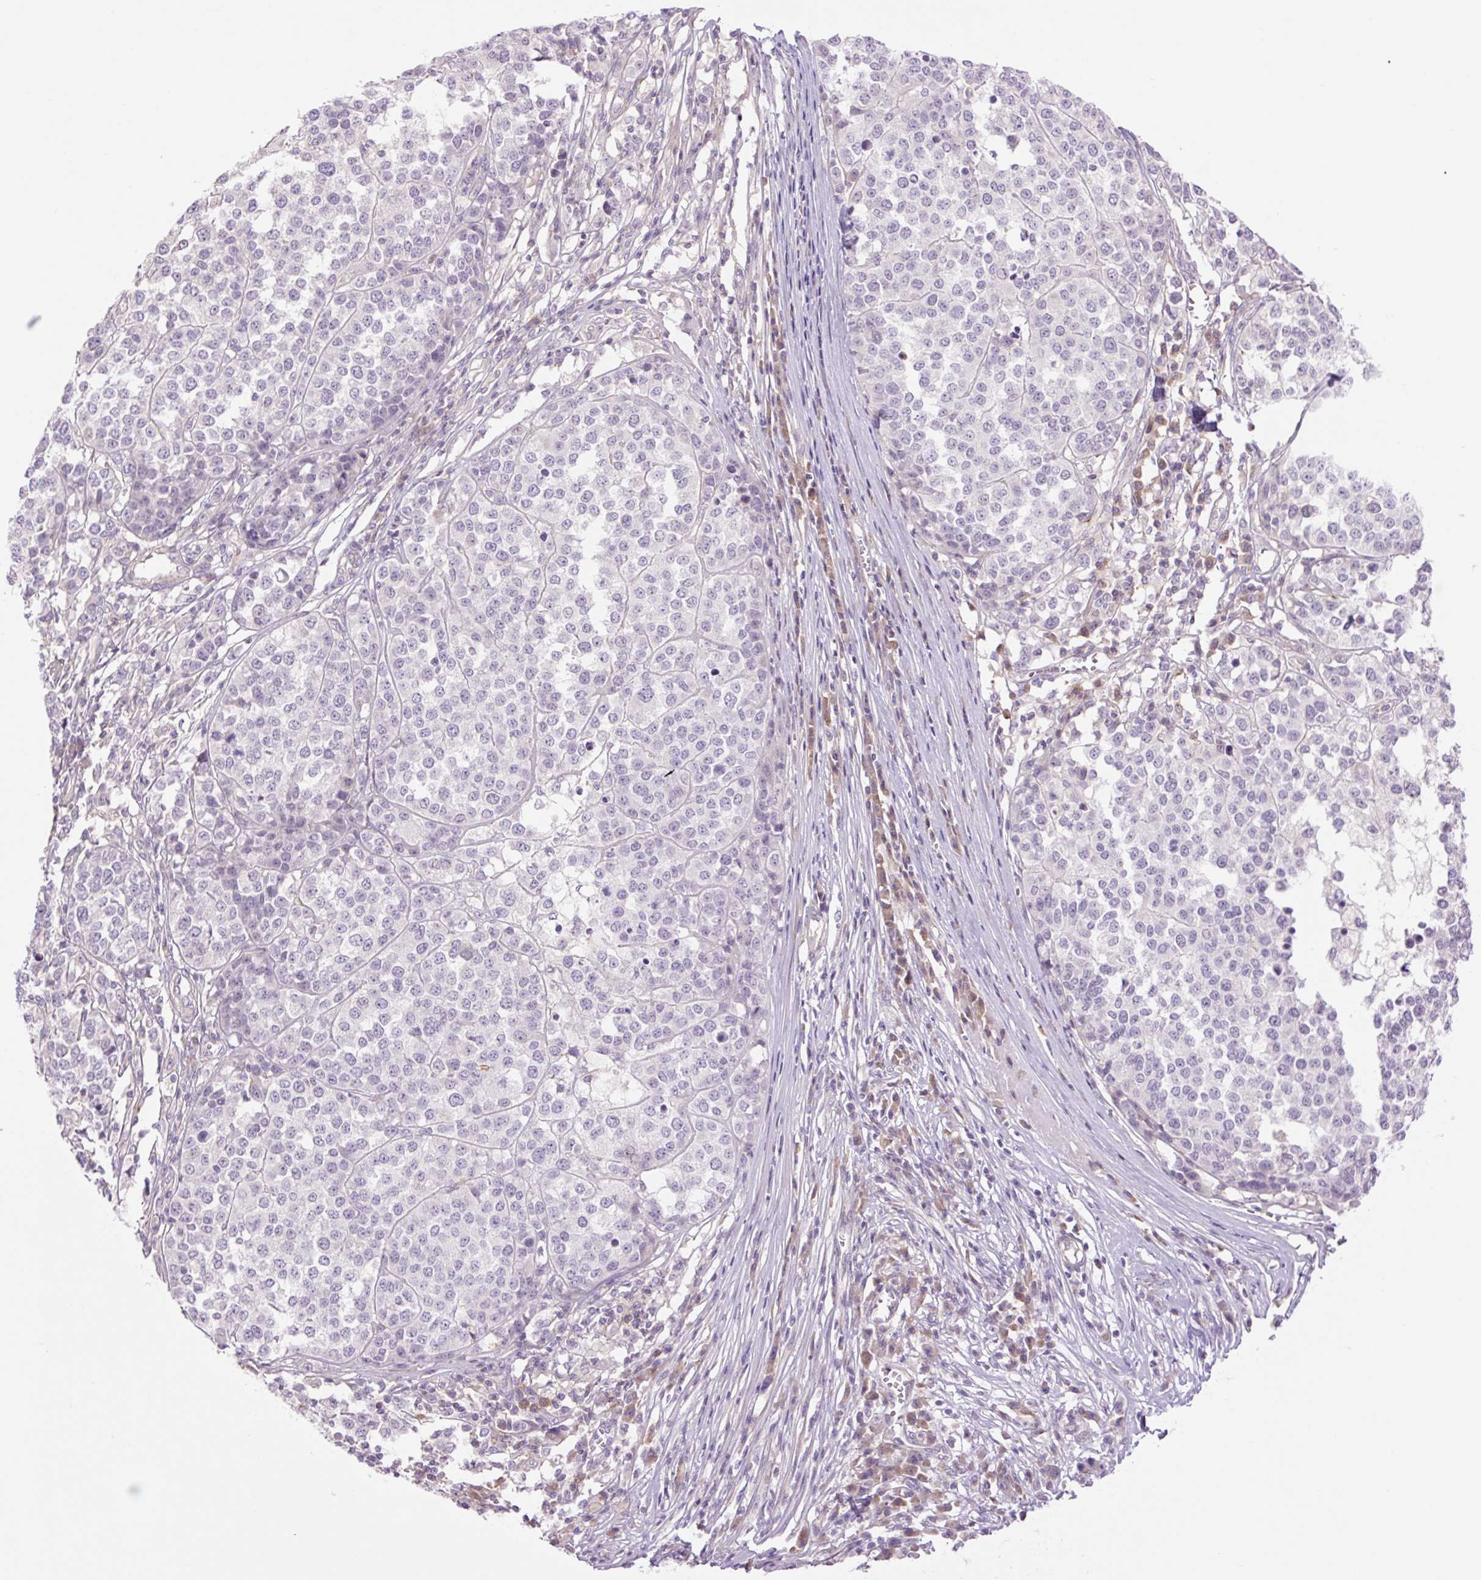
{"staining": {"intensity": "negative", "quantity": "none", "location": "none"}, "tissue": "melanoma", "cell_type": "Tumor cells", "image_type": "cancer", "snomed": [{"axis": "morphology", "description": "Malignant melanoma, Metastatic site"}, {"axis": "topography", "description": "Lymph node"}], "caption": "This is an immunohistochemistry photomicrograph of malignant melanoma (metastatic site). There is no staining in tumor cells.", "gene": "GRID2", "patient": {"sex": "male", "age": 44}}